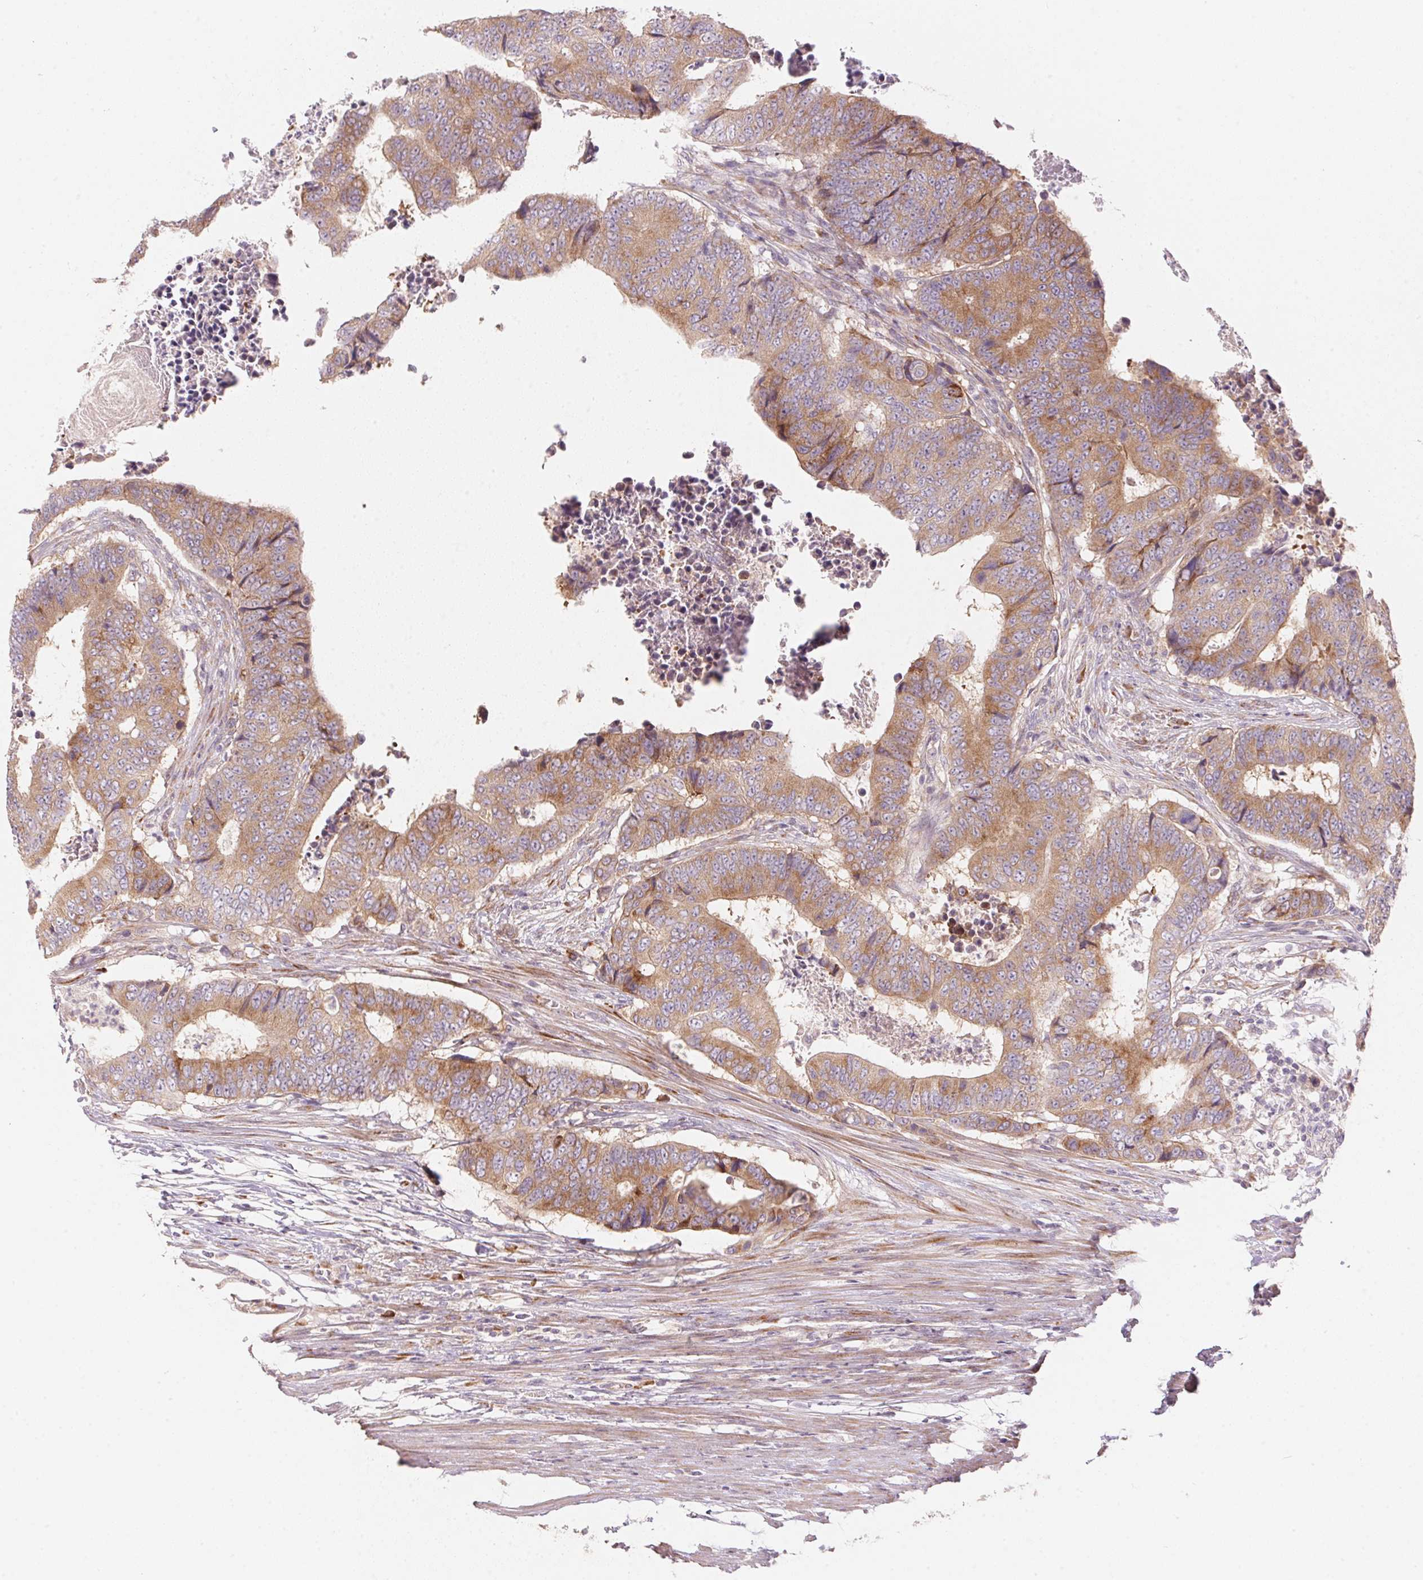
{"staining": {"intensity": "moderate", "quantity": ">75%", "location": "cytoplasmic/membranous"}, "tissue": "colorectal cancer", "cell_type": "Tumor cells", "image_type": "cancer", "snomed": [{"axis": "morphology", "description": "Adenocarcinoma, NOS"}, {"axis": "topography", "description": "Colon"}], "caption": "Protein expression analysis of human adenocarcinoma (colorectal) reveals moderate cytoplasmic/membranous staining in approximately >75% of tumor cells.", "gene": "BLOC1S2", "patient": {"sex": "female", "age": 48}}